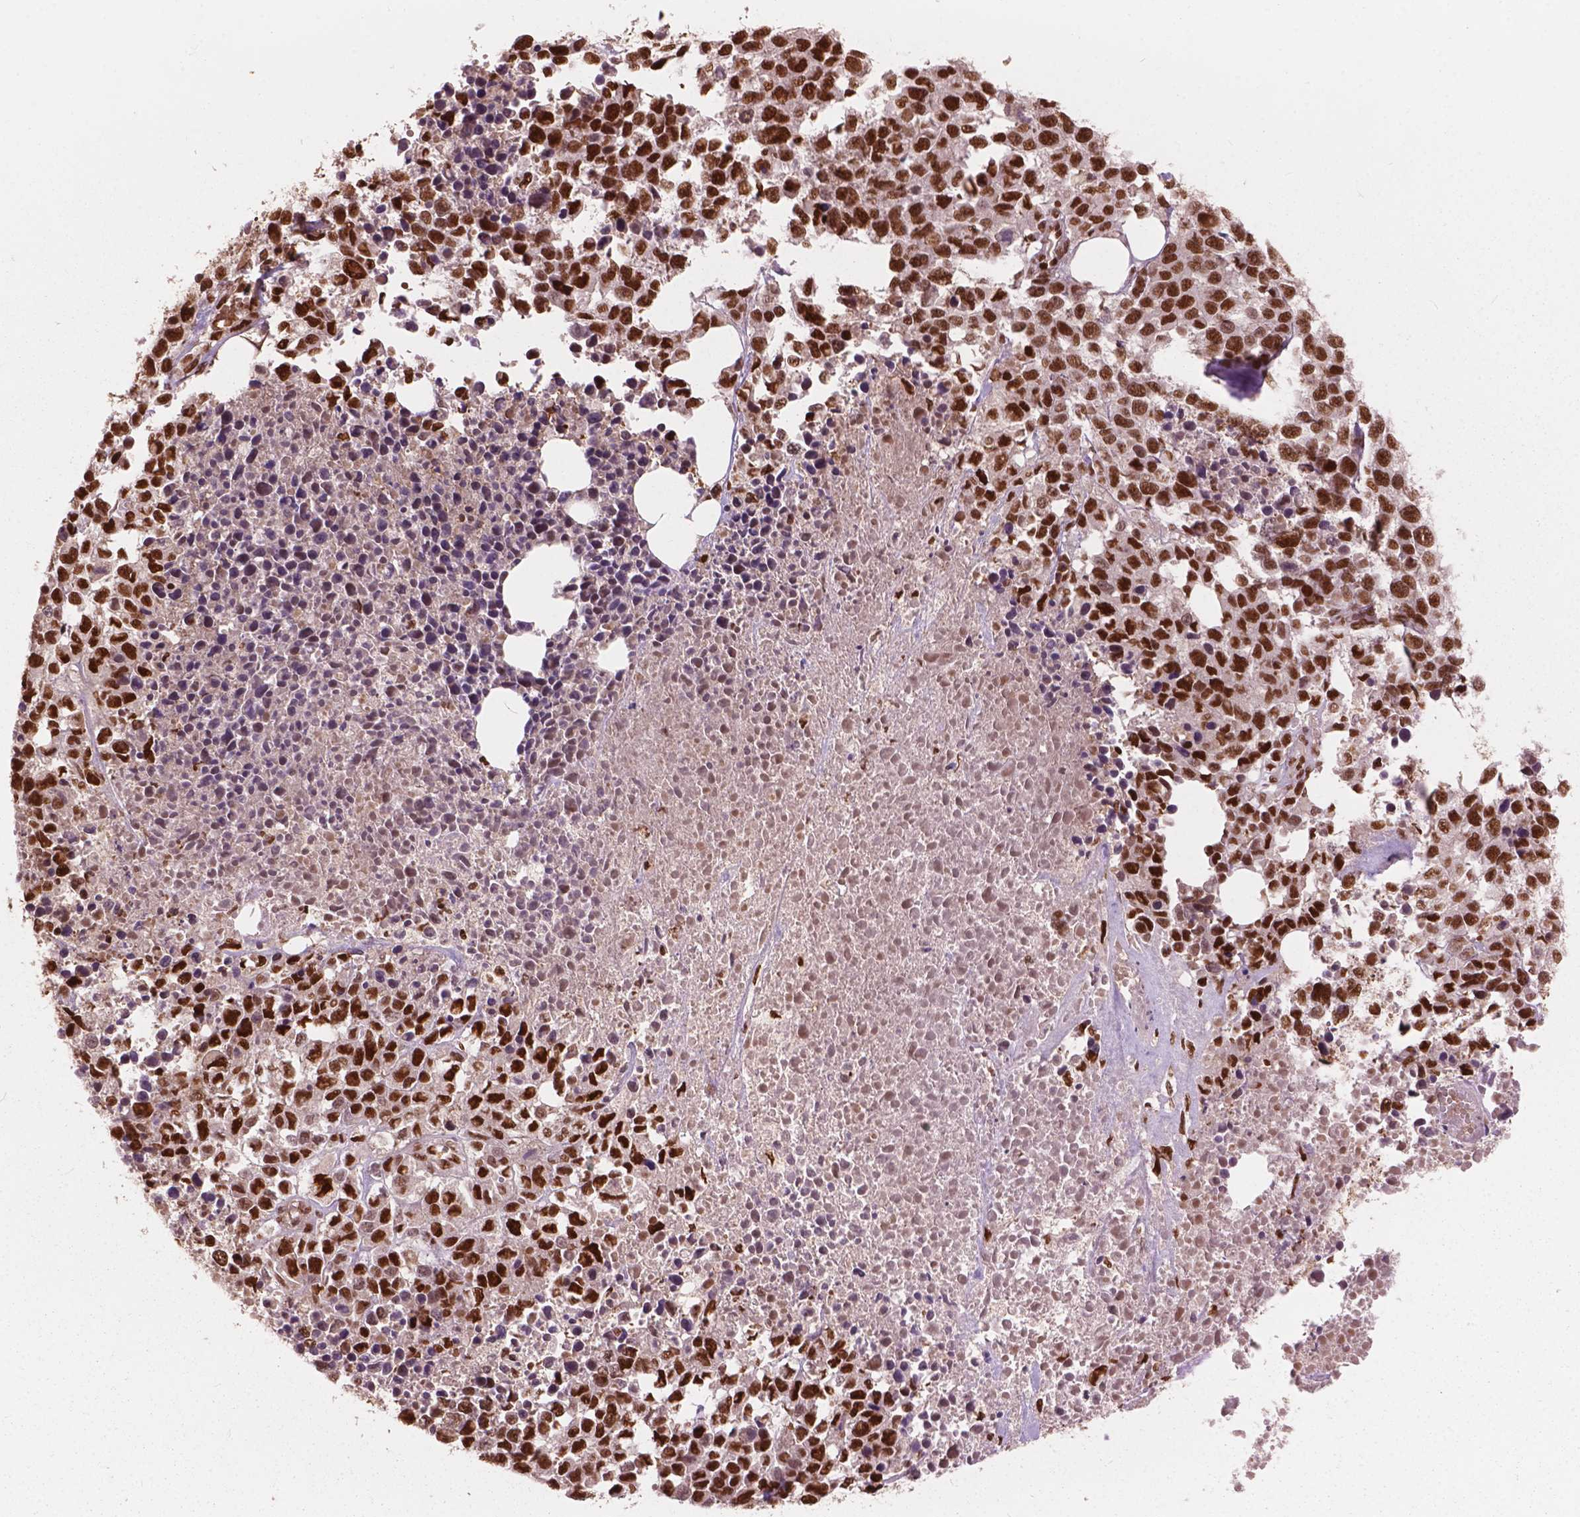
{"staining": {"intensity": "strong", "quantity": ">75%", "location": "nuclear"}, "tissue": "melanoma", "cell_type": "Tumor cells", "image_type": "cancer", "snomed": [{"axis": "morphology", "description": "Malignant melanoma, Metastatic site"}, {"axis": "topography", "description": "Skin"}], "caption": "A histopathology image showing strong nuclear expression in about >75% of tumor cells in melanoma, as visualized by brown immunohistochemical staining.", "gene": "ANP32B", "patient": {"sex": "male", "age": 84}}